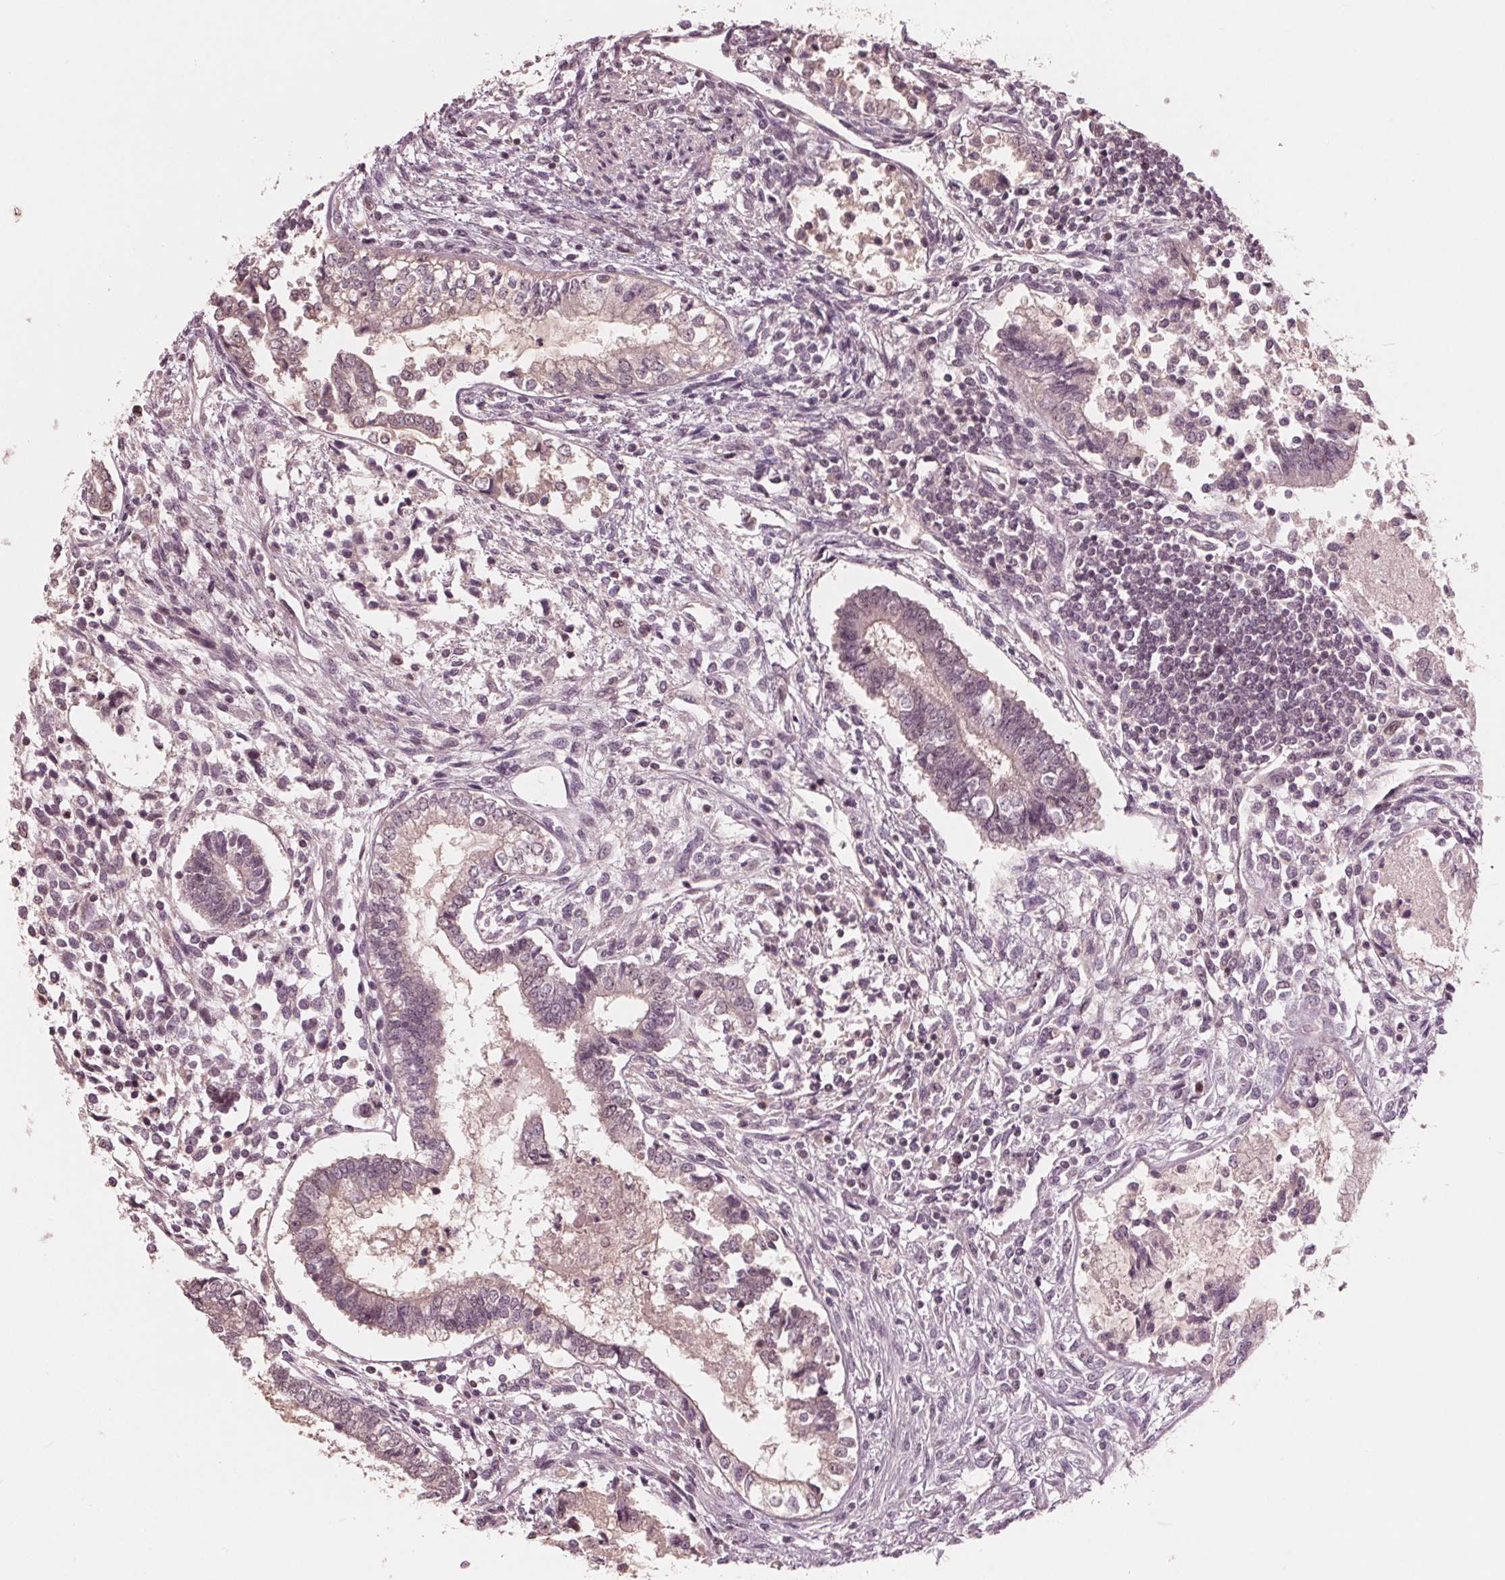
{"staining": {"intensity": "weak", "quantity": "<25%", "location": "nuclear"}, "tissue": "testis cancer", "cell_type": "Tumor cells", "image_type": "cancer", "snomed": [{"axis": "morphology", "description": "Carcinoma, Embryonal, NOS"}, {"axis": "topography", "description": "Testis"}], "caption": "Testis embryonal carcinoma stained for a protein using immunohistochemistry (IHC) displays no expression tumor cells.", "gene": "HIRIP3", "patient": {"sex": "male", "age": 37}}